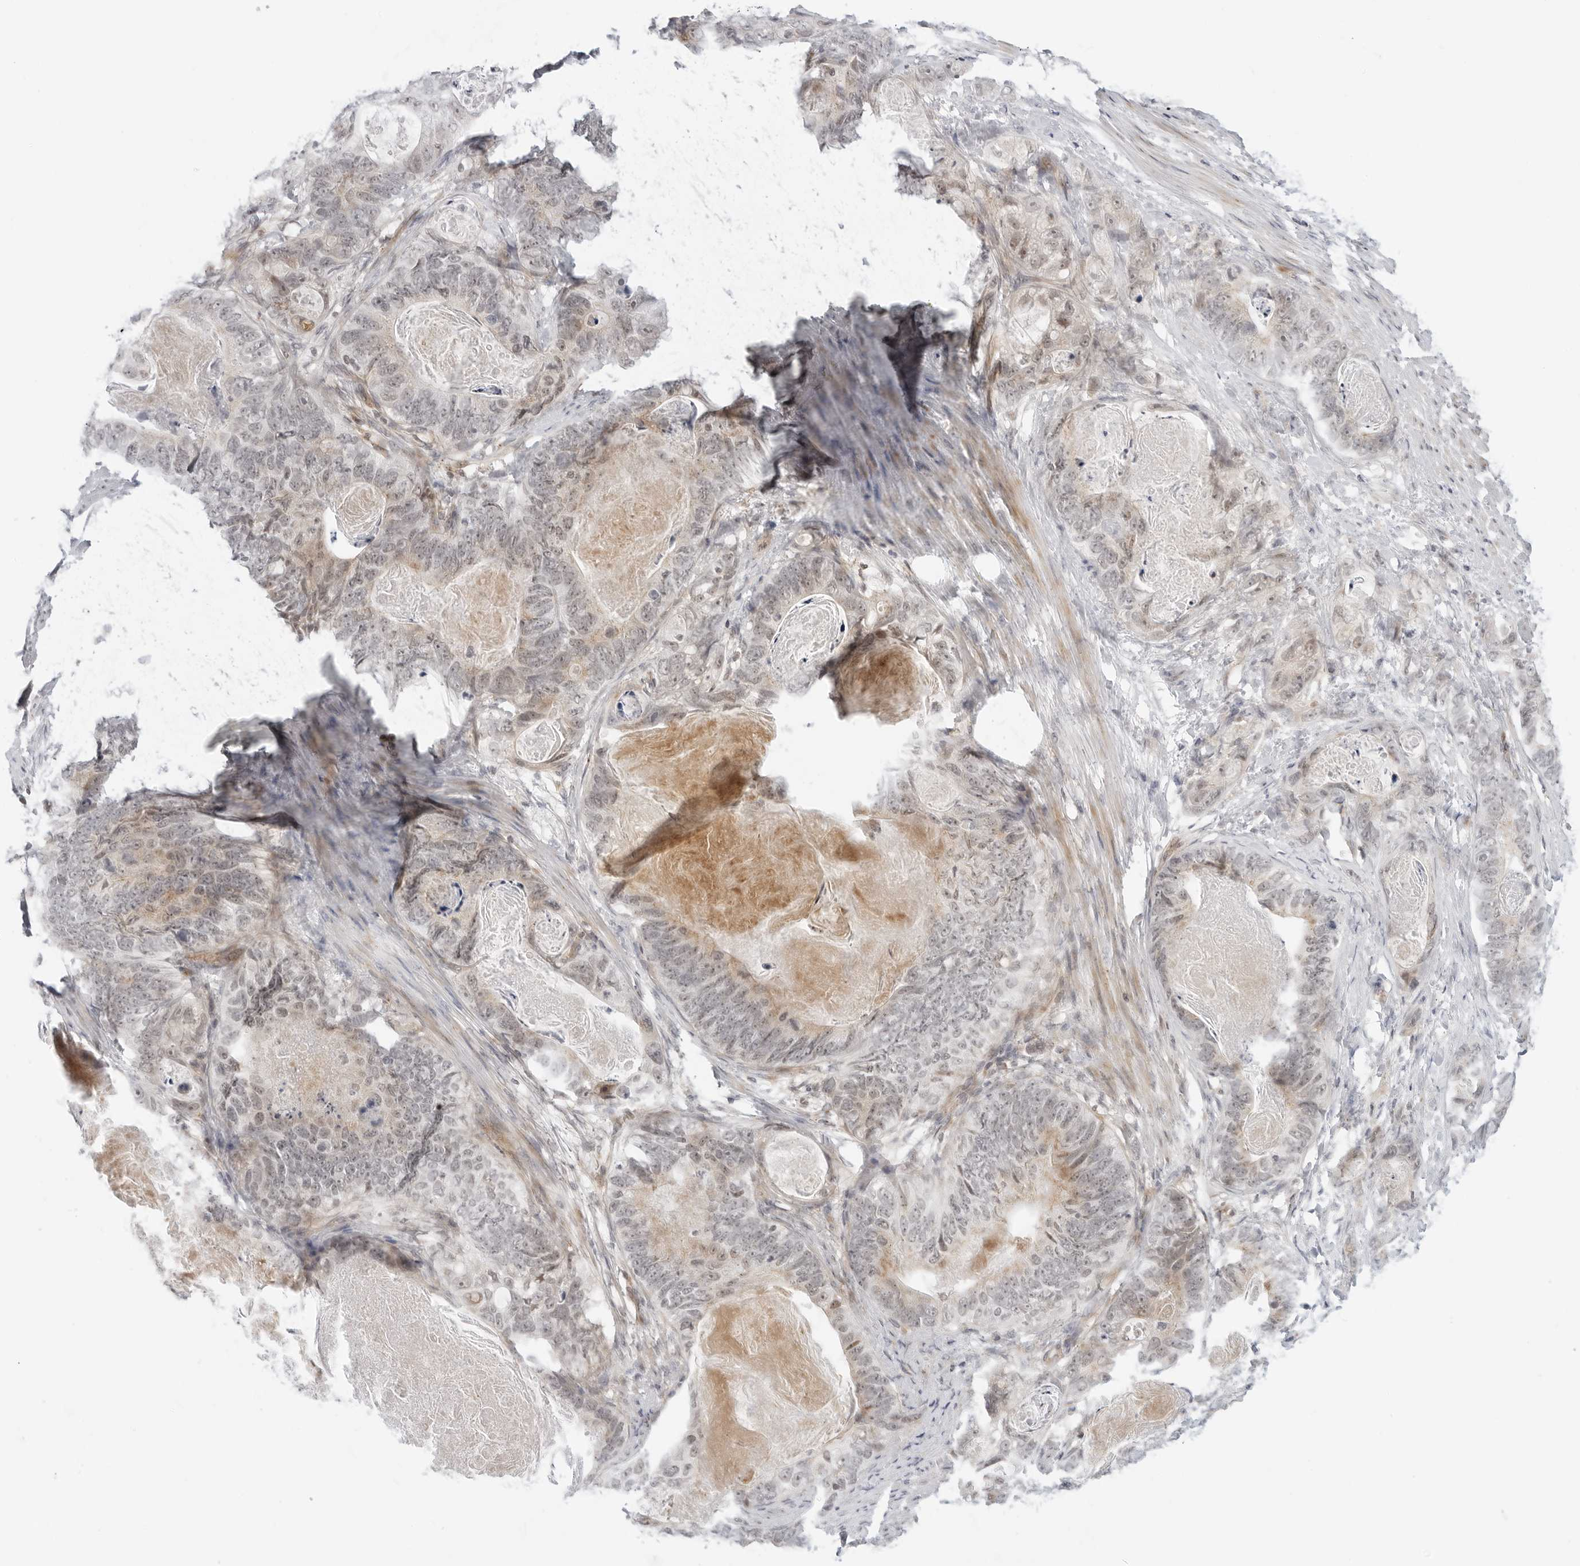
{"staining": {"intensity": "weak", "quantity": "<25%", "location": "cytoplasmic/membranous"}, "tissue": "stomach cancer", "cell_type": "Tumor cells", "image_type": "cancer", "snomed": [{"axis": "morphology", "description": "Normal tissue, NOS"}, {"axis": "morphology", "description": "Adenocarcinoma, NOS"}, {"axis": "topography", "description": "Stomach"}], "caption": "High magnification brightfield microscopy of adenocarcinoma (stomach) stained with DAB (3,3'-diaminobenzidine) (brown) and counterstained with hematoxylin (blue): tumor cells show no significant staining.", "gene": "SUGCT", "patient": {"sex": "female", "age": 89}}